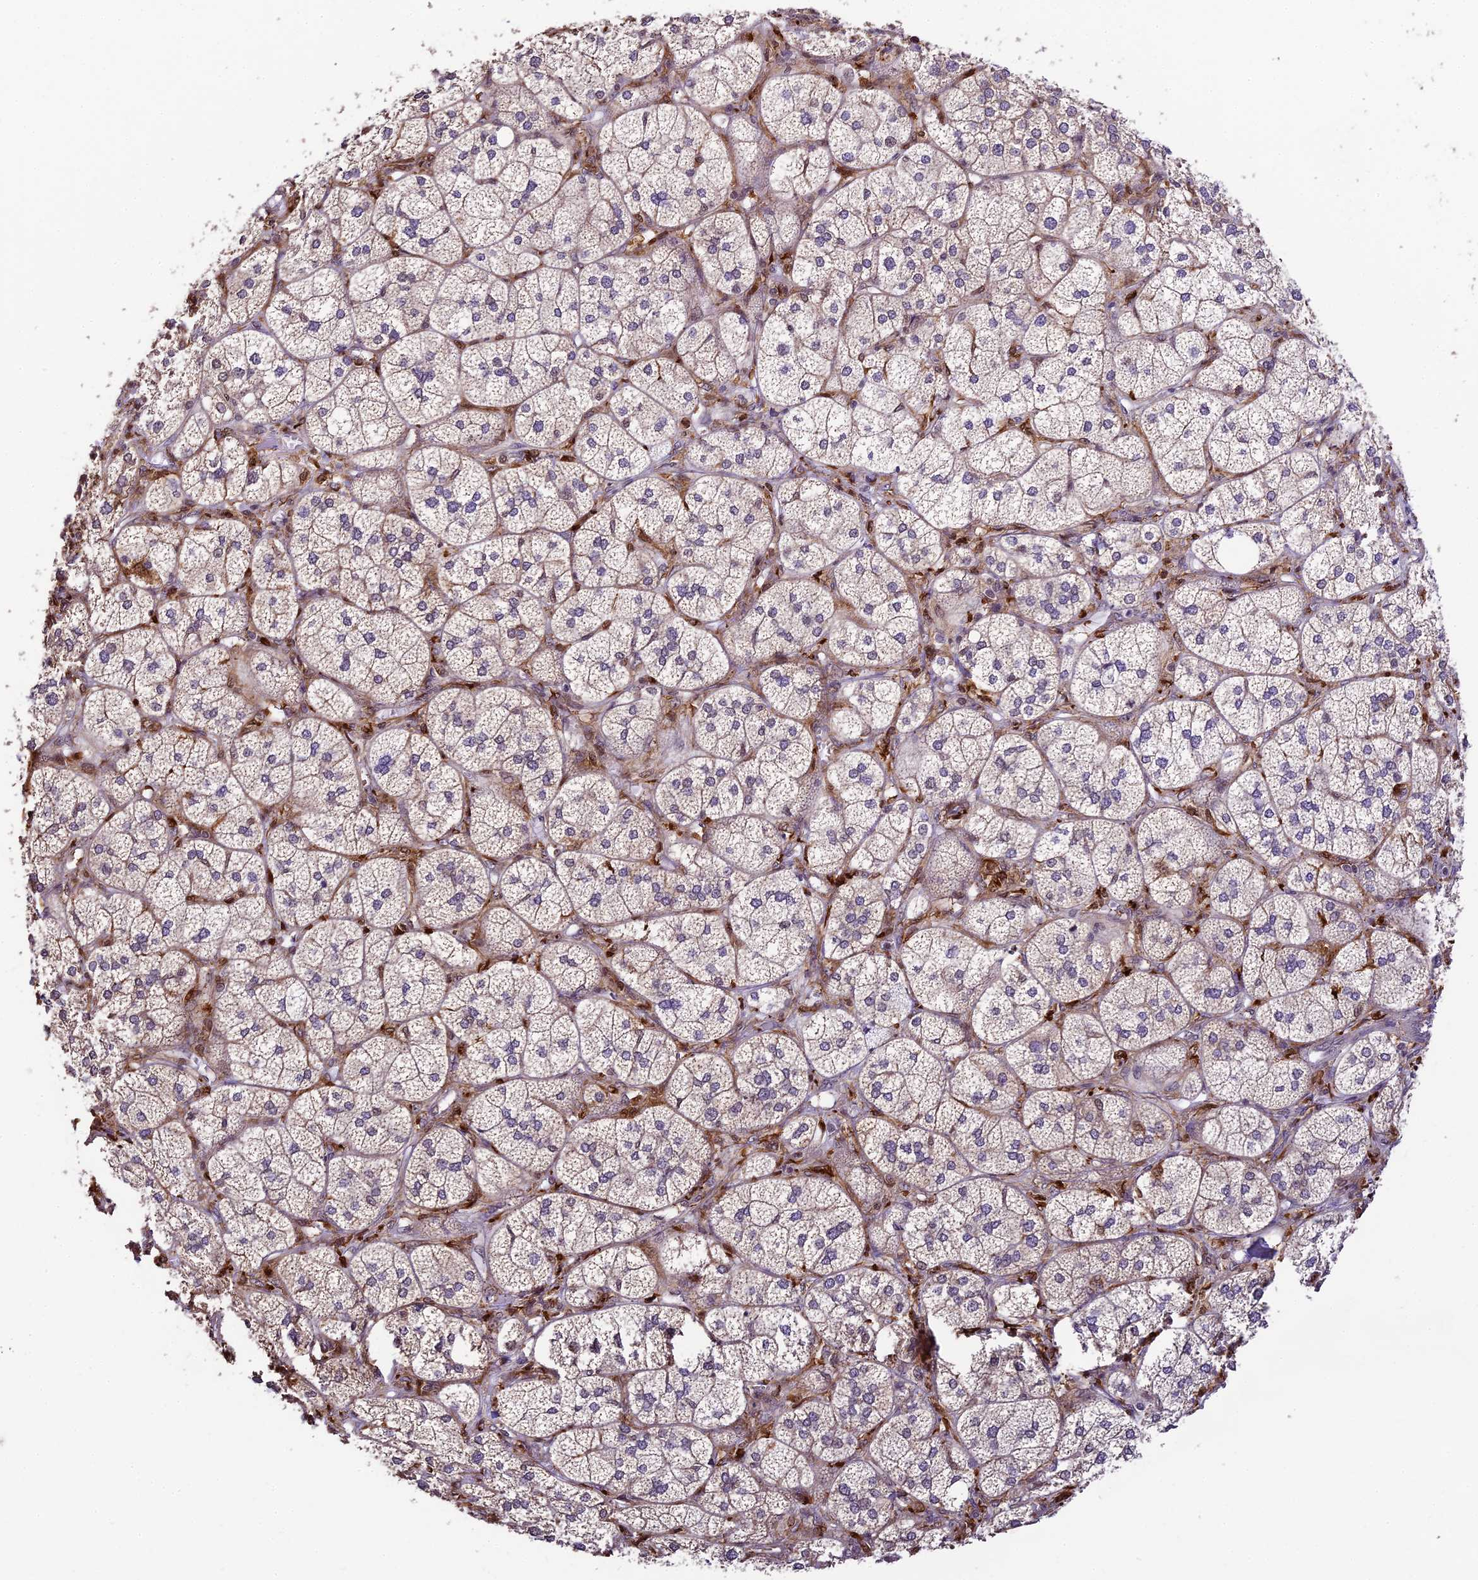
{"staining": {"intensity": "moderate", "quantity": "25%-75%", "location": "cytoplasmic/membranous,nuclear"}, "tissue": "adrenal gland", "cell_type": "Glandular cells", "image_type": "normal", "snomed": [{"axis": "morphology", "description": "Normal tissue, NOS"}, {"axis": "topography", "description": "Adrenal gland"}], "caption": "Immunohistochemistry (DAB (3,3'-diaminobenzidine)) staining of normal human adrenal gland demonstrates moderate cytoplasmic/membranous,nuclear protein staining in approximately 25%-75% of glandular cells. Using DAB (brown) and hematoxylin (blue) stains, captured at high magnification using brightfield microscopy.", "gene": "TRIM22", "patient": {"sex": "female", "age": 61}}